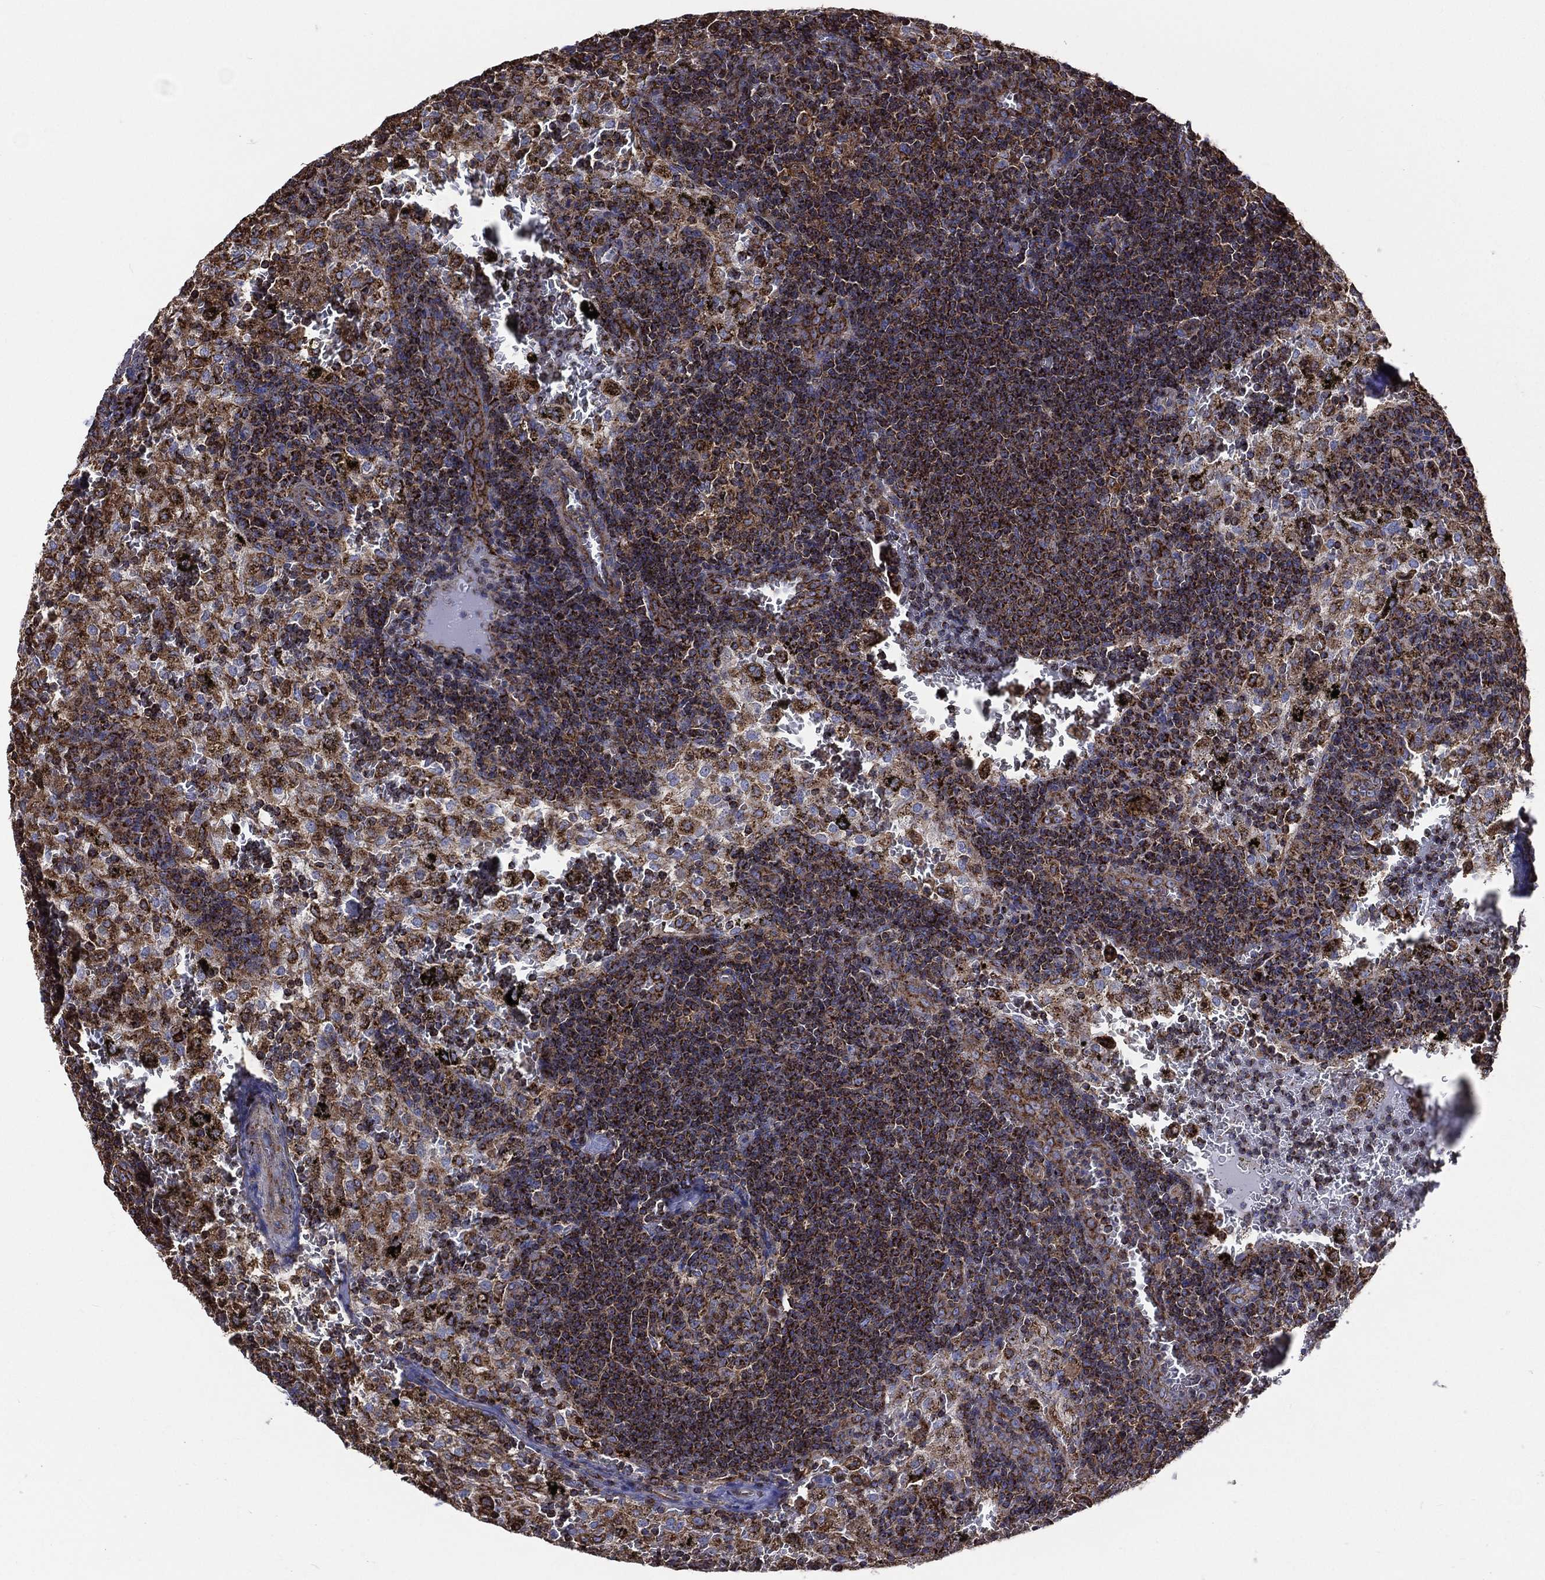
{"staining": {"intensity": "strong", "quantity": "25%-75%", "location": "cytoplasmic/membranous"}, "tissue": "lymph node", "cell_type": "Germinal center cells", "image_type": "normal", "snomed": [{"axis": "morphology", "description": "Normal tissue, NOS"}, {"axis": "topography", "description": "Lymph node"}], "caption": "Unremarkable lymph node was stained to show a protein in brown. There is high levels of strong cytoplasmic/membranous staining in about 25%-75% of germinal center cells.", "gene": "ANKRD37", "patient": {"sex": "male", "age": 62}}